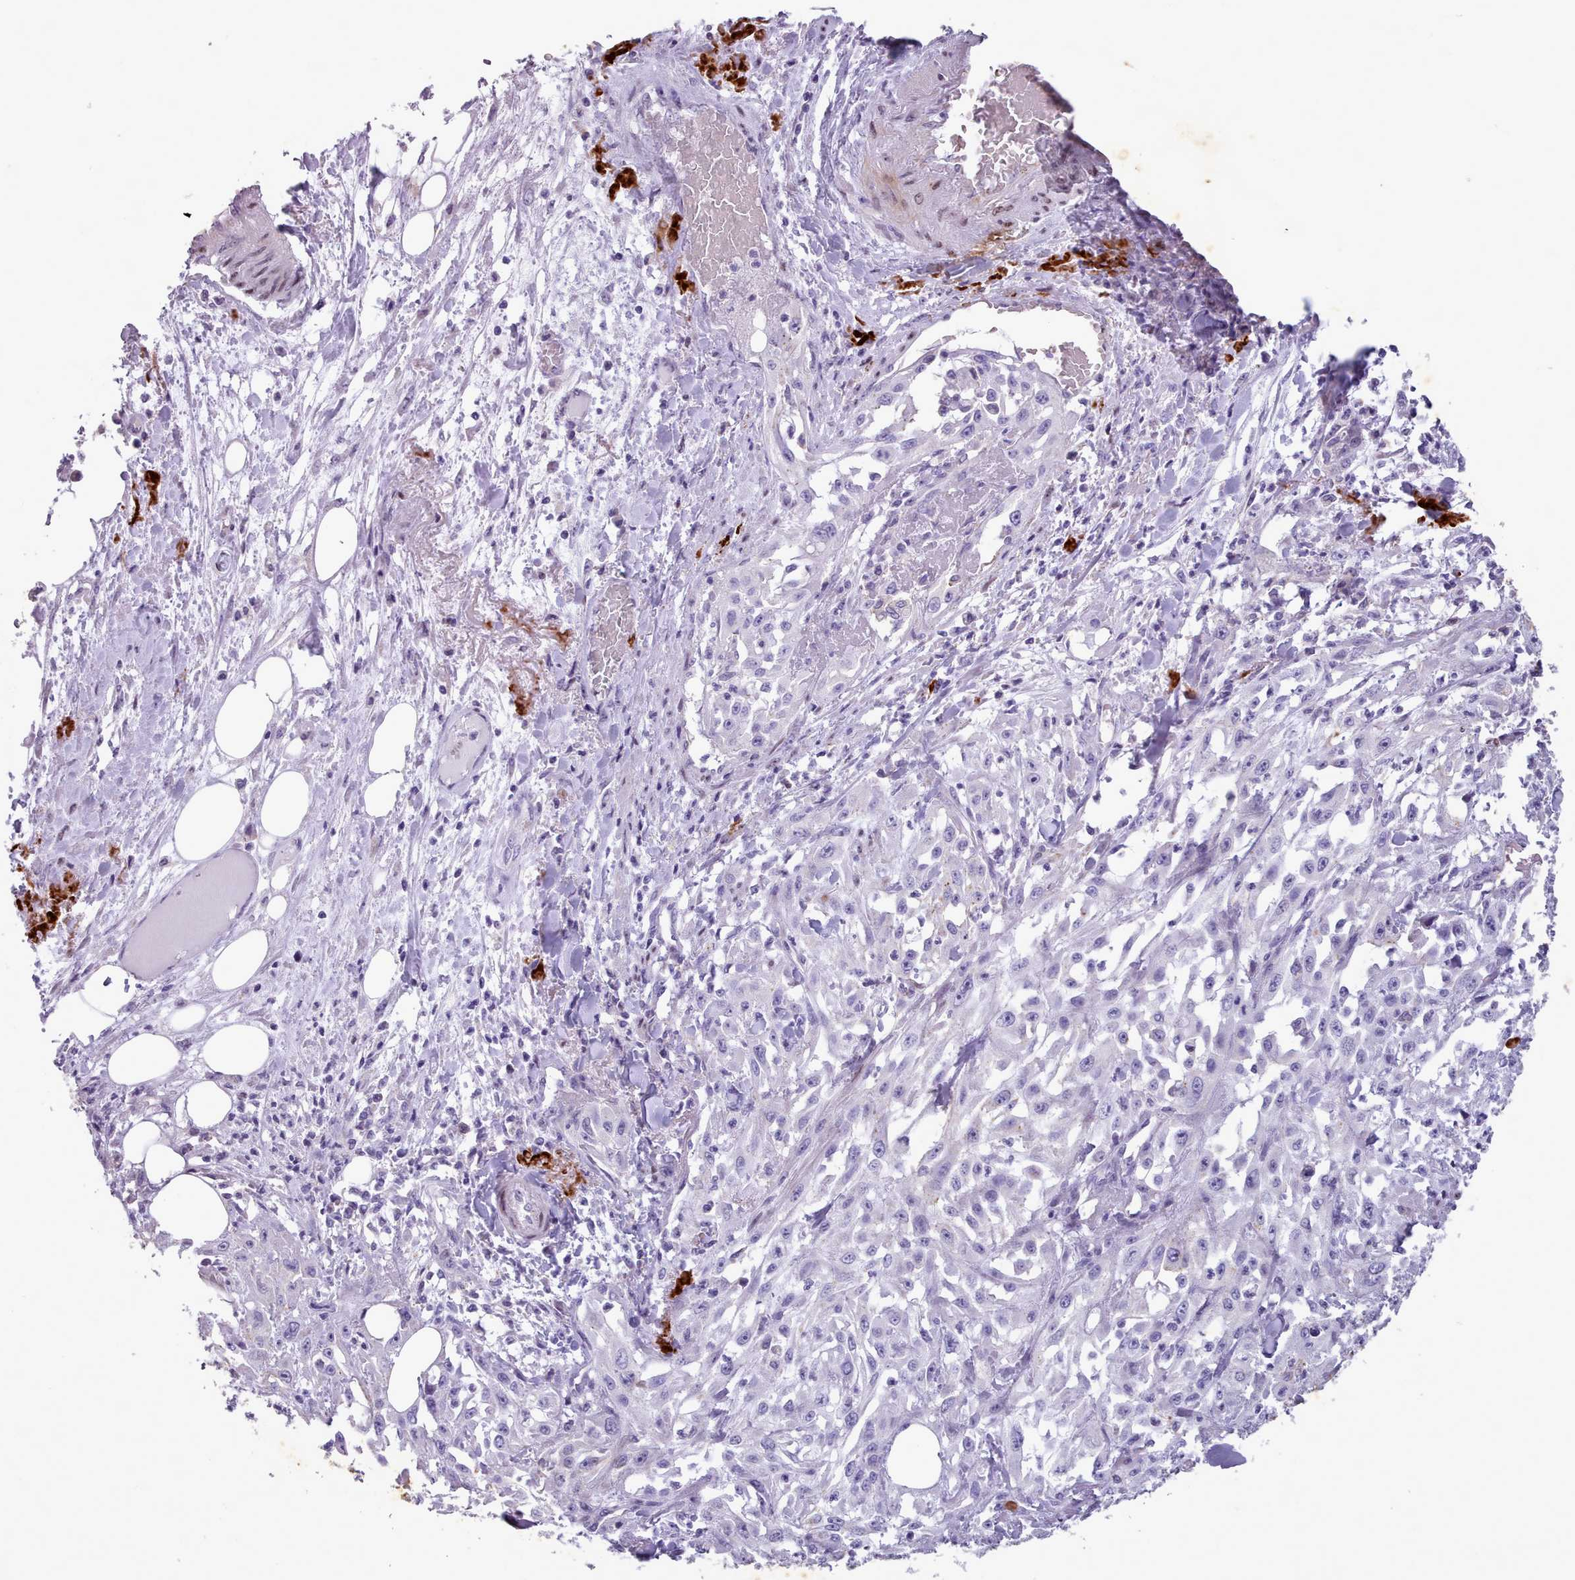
{"staining": {"intensity": "negative", "quantity": "none", "location": "none"}, "tissue": "skin cancer", "cell_type": "Tumor cells", "image_type": "cancer", "snomed": [{"axis": "morphology", "description": "Squamous cell carcinoma, NOS"}, {"axis": "morphology", "description": "Squamous cell carcinoma, metastatic, NOS"}, {"axis": "topography", "description": "Skin"}, {"axis": "topography", "description": "Lymph node"}], "caption": "Human skin metastatic squamous cell carcinoma stained for a protein using immunohistochemistry shows no positivity in tumor cells.", "gene": "KCNT2", "patient": {"sex": "male", "age": 75}}